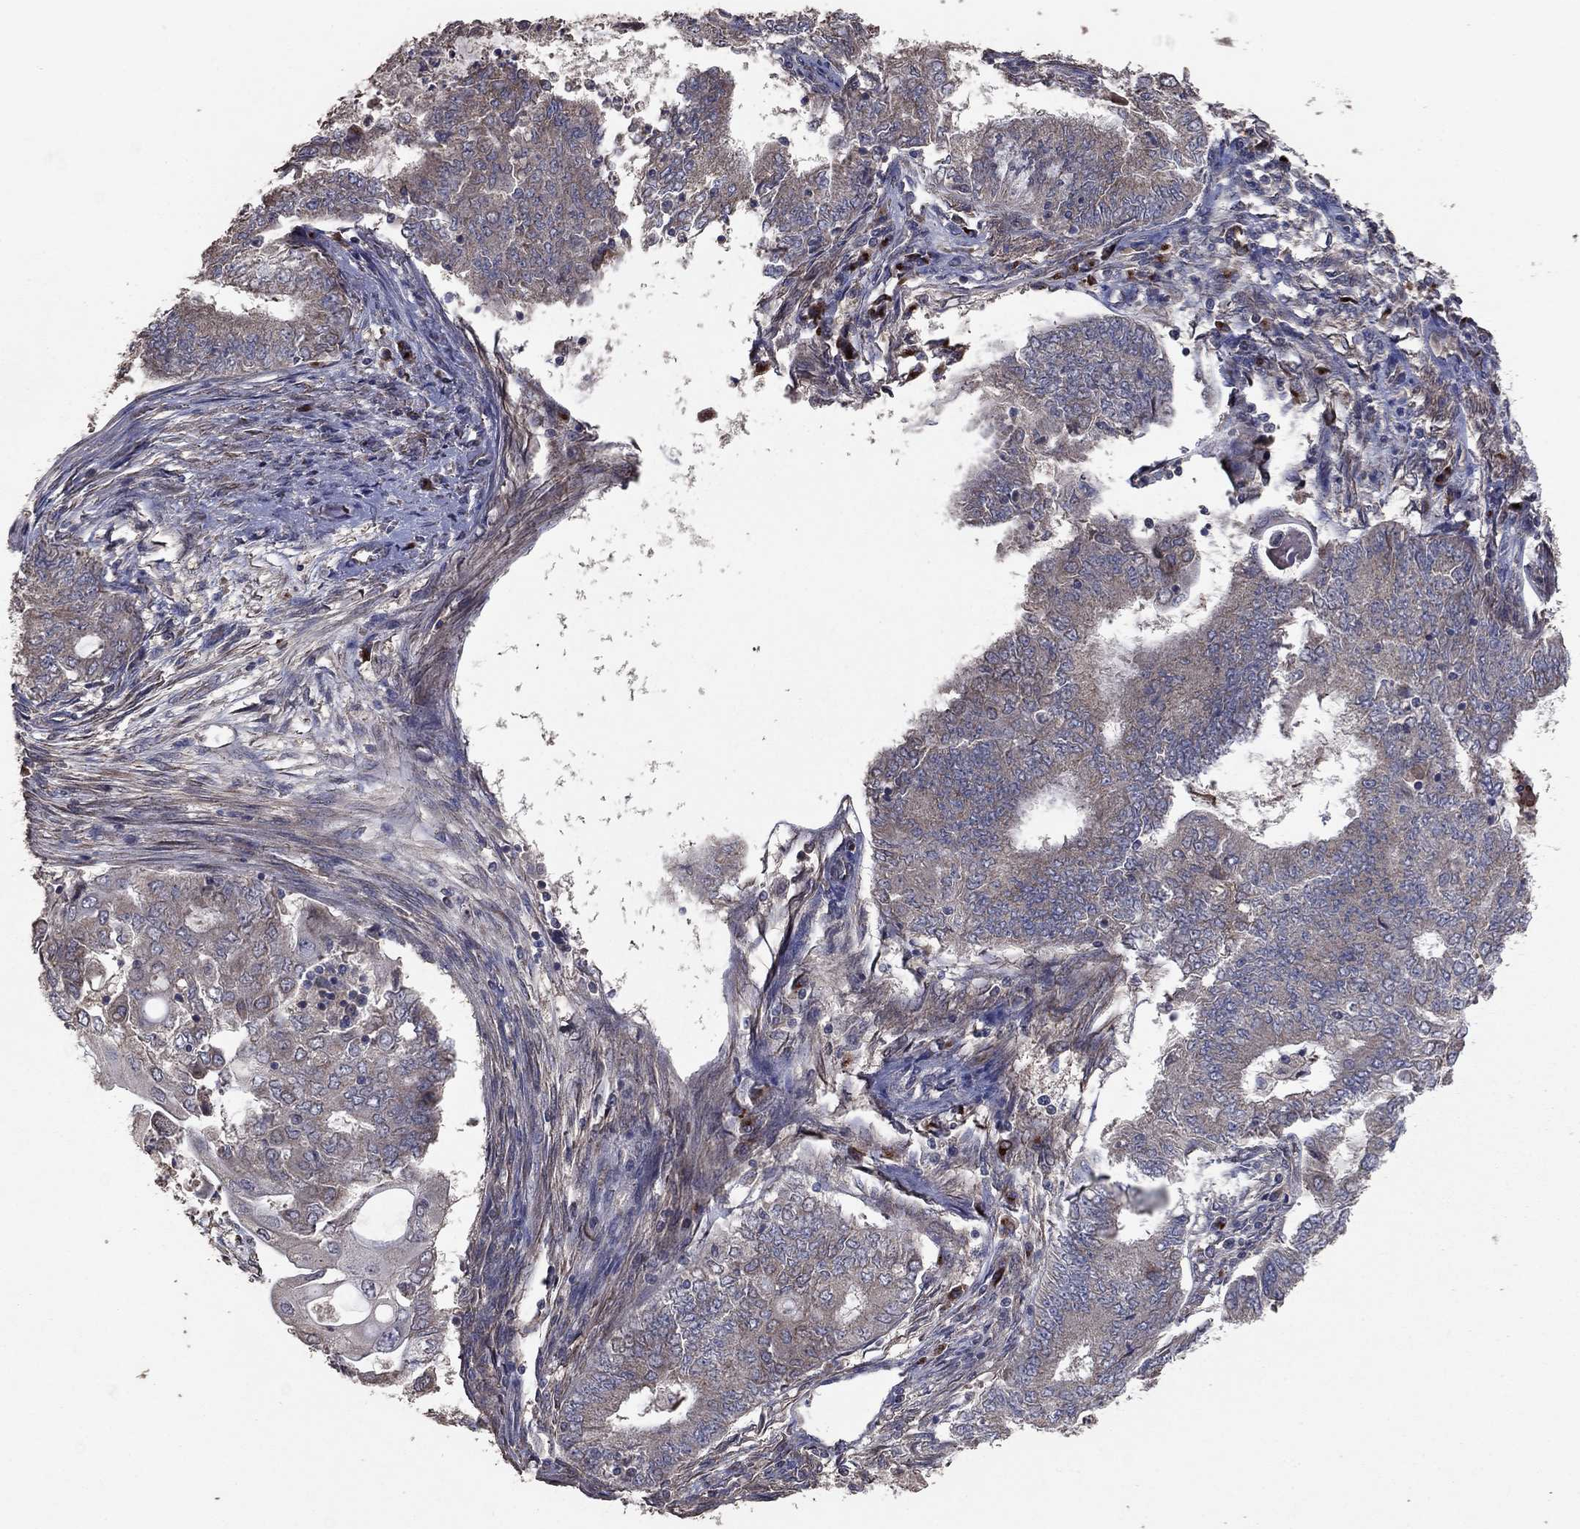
{"staining": {"intensity": "weak", "quantity": "25%-75%", "location": "cytoplasmic/membranous"}, "tissue": "endometrial cancer", "cell_type": "Tumor cells", "image_type": "cancer", "snomed": [{"axis": "morphology", "description": "Adenocarcinoma, NOS"}, {"axis": "topography", "description": "Endometrium"}], "caption": "Human endometrial cancer (adenocarcinoma) stained with a protein marker exhibits weak staining in tumor cells.", "gene": "FLT4", "patient": {"sex": "female", "age": 62}}